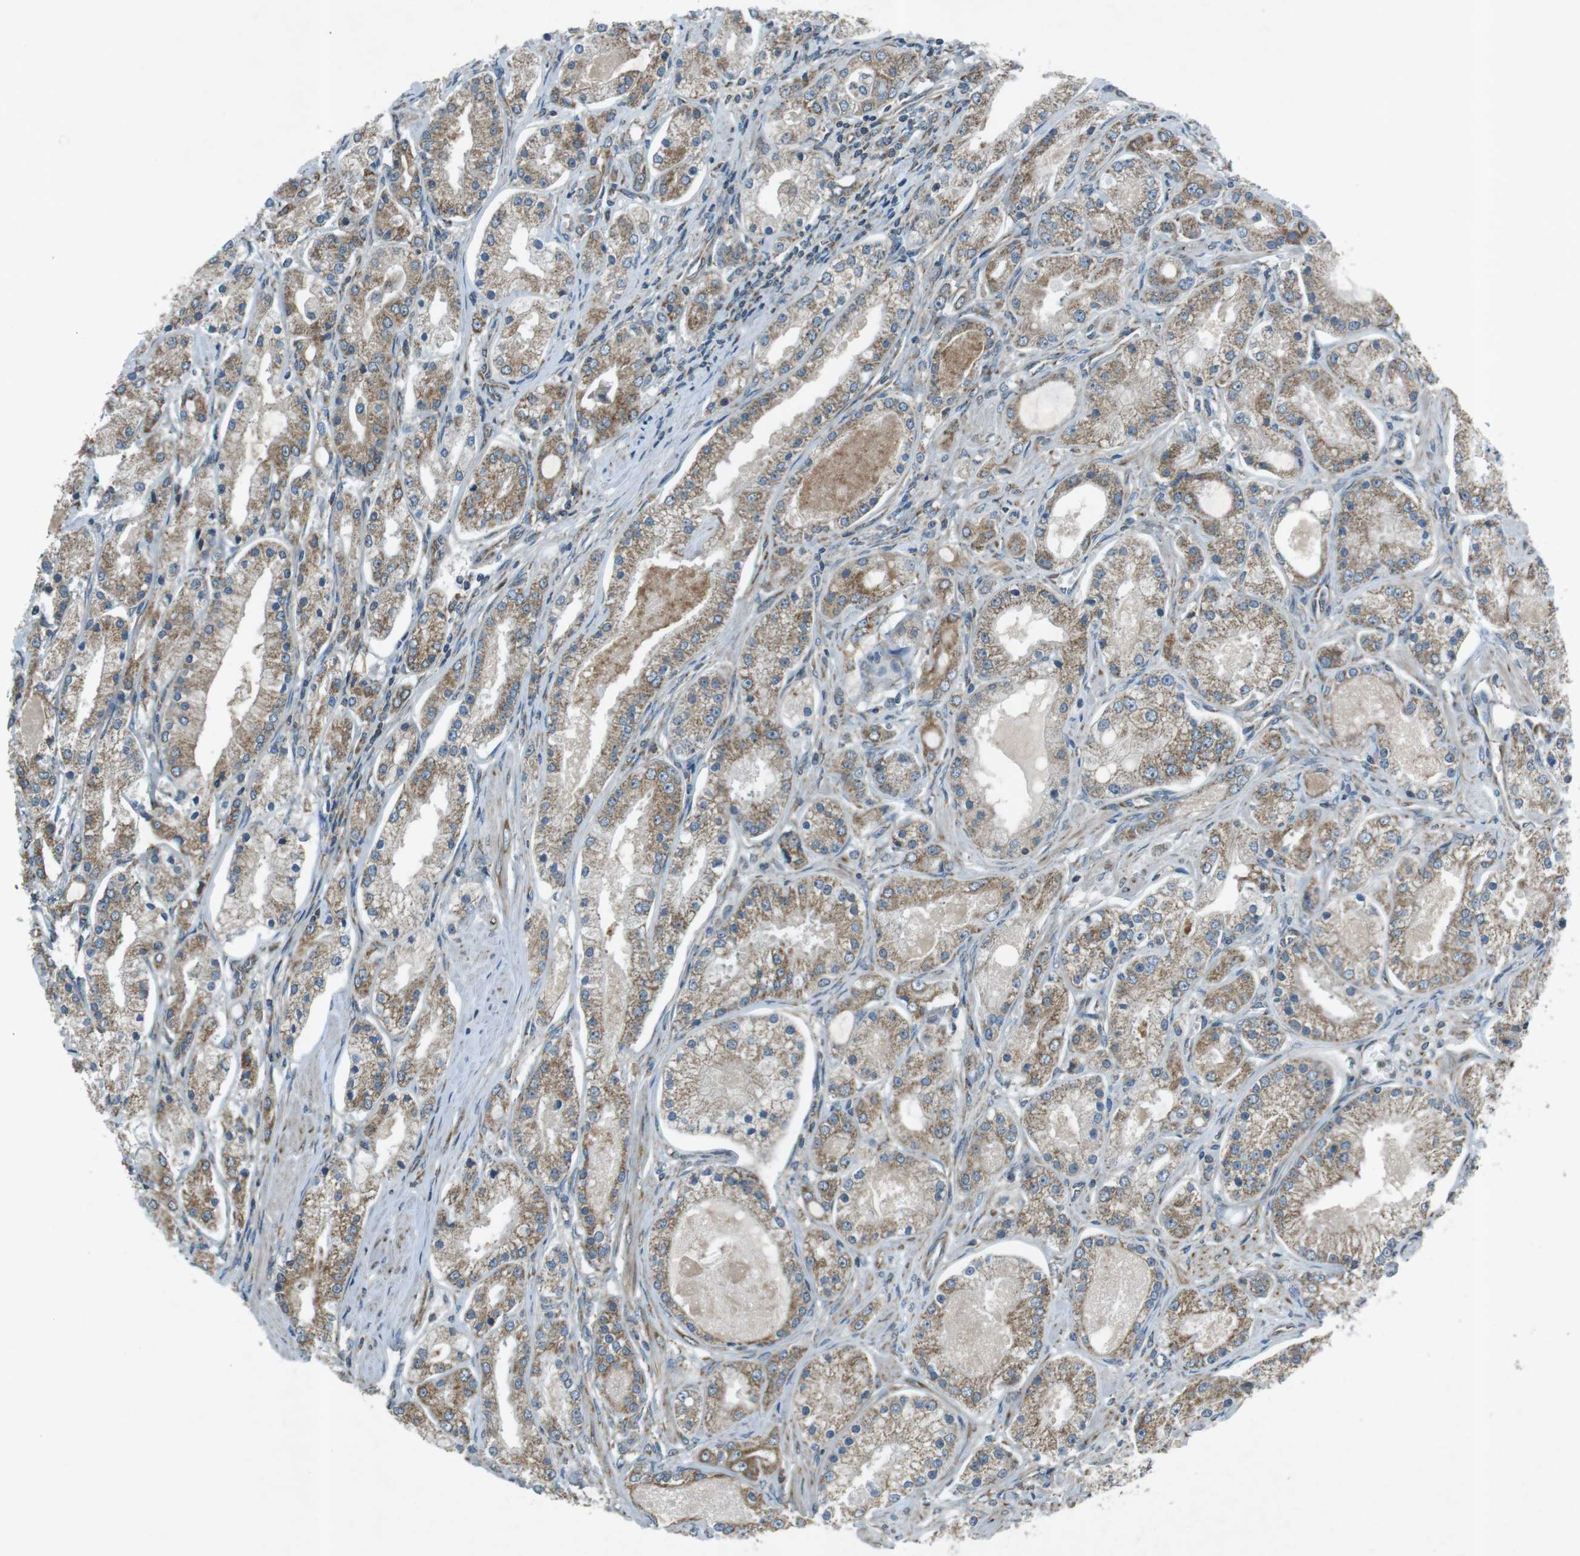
{"staining": {"intensity": "moderate", "quantity": "25%-75%", "location": "cytoplasmic/membranous"}, "tissue": "prostate cancer", "cell_type": "Tumor cells", "image_type": "cancer", "snomed": [{"axis": "morphology", "description": "Adenocarcinoma, High grade"}, {"axis": "topography", "description": "Prostate"}], "caption": "Protein expression analysis of prostate high-grade adenocarcinoma reveals moderate cytoplasmic/membranous staining in approximately 25%-75% of tumor cells. The staining is performed using DAB brown chromogen to label protein expression. The nuclei are counter-stained blue using hematoxylin.", "gene": "SLC41A1", "patient": {"sex": "male", "age": 66}}